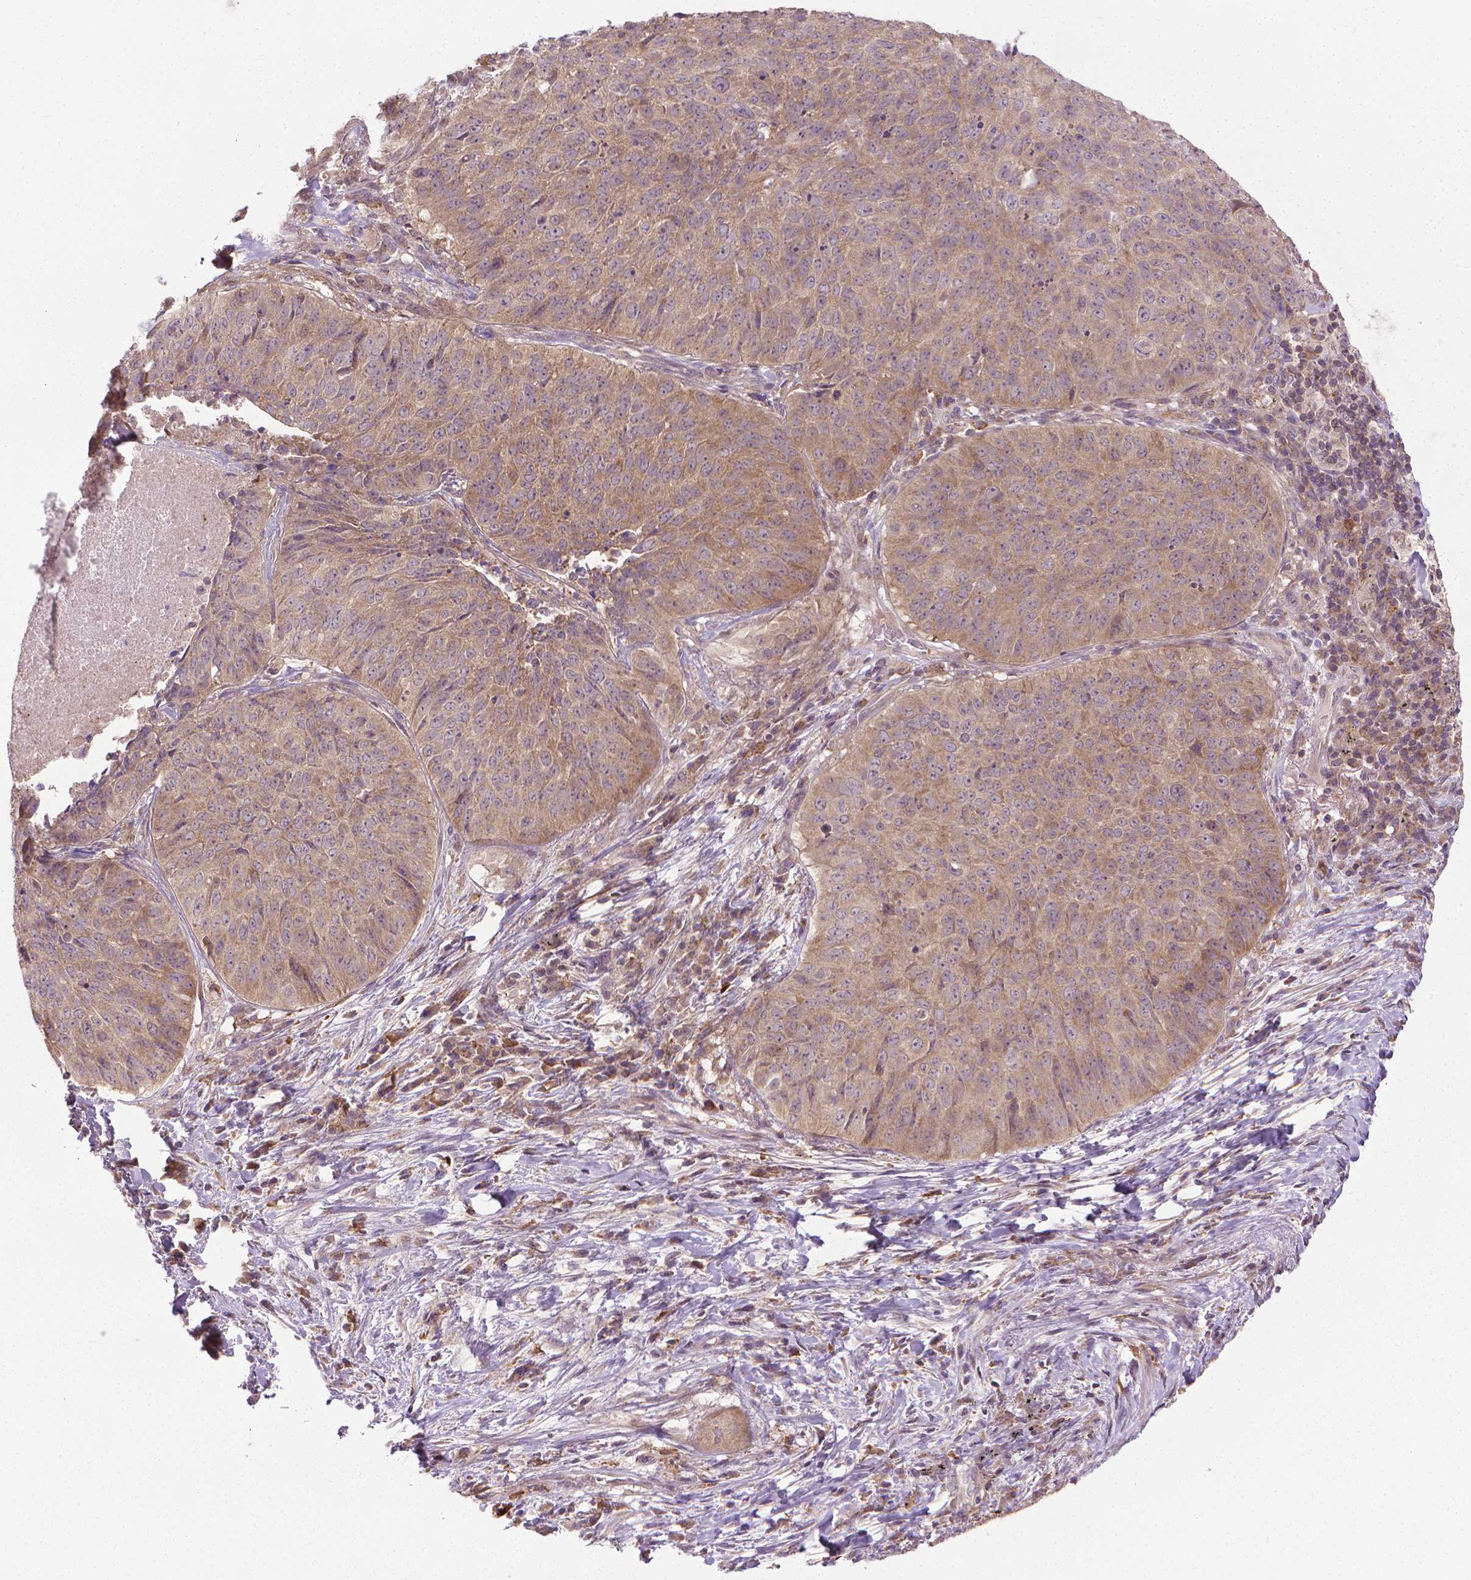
{"staining": {"intensity": "moderate", "quantity": ">75%", "location": "cytoplasmic/membranous"}, "tissue": "lung cancer", "cell_type": "Tumor cells", "image_type": "cancer", "snomed": [{"axis": "morphology", "description": "Normal tissue, NOS"}, {"axis": "morphology", "description": "Squamous cell carcinoma, NOS"}, {"axis": "topography", "description": "Bronchus"}, {"axis": "topography", "description": "Lung"}], "caption": "DAB immunohistochemical staining of lung cancer demonstrates moderate cytoplasmic/membranous protein positivity in approximately >75% of tumor cells.", "gene": "PRAG1", "patient": {"sex": "male", "age": 64}}